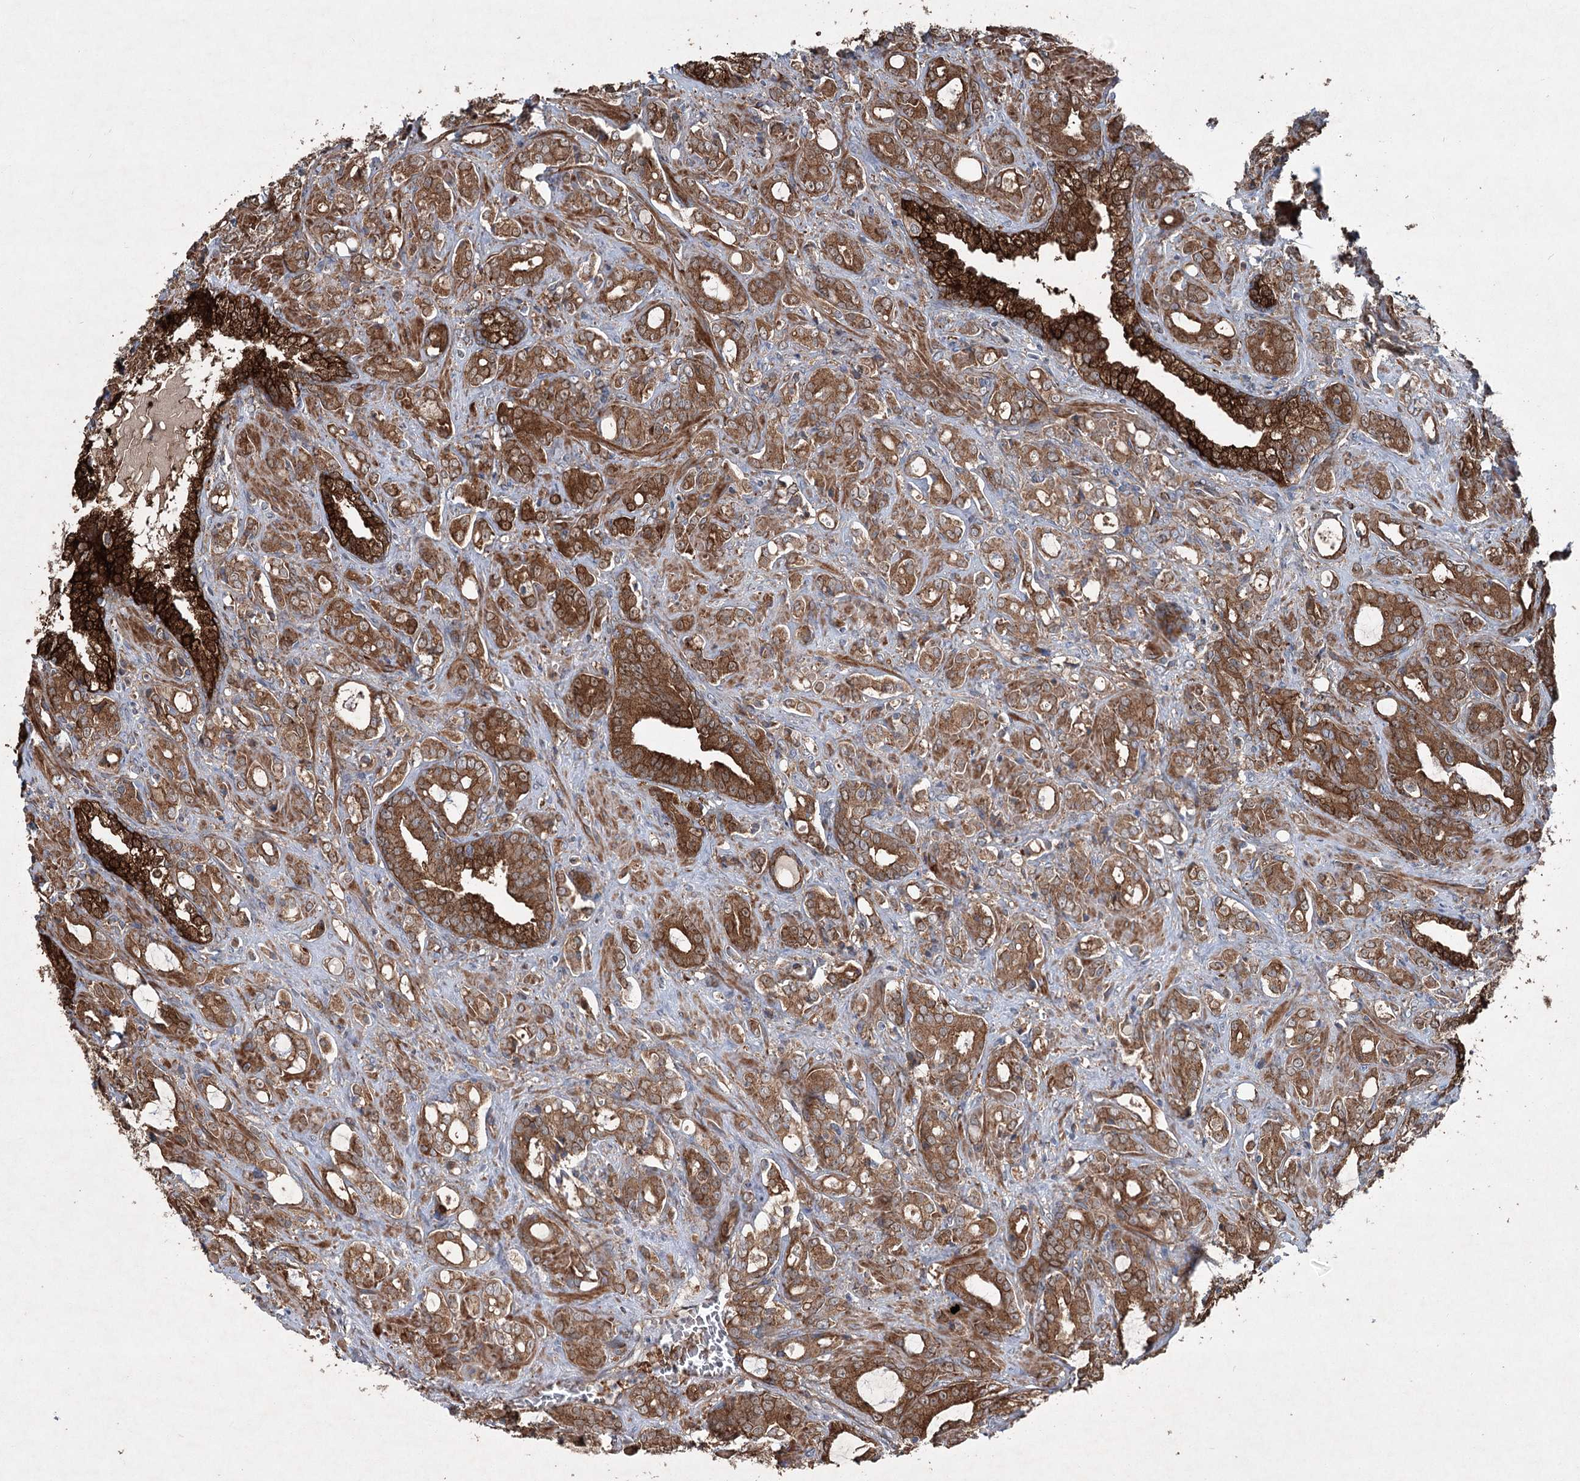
{"staining": {"intensity": "moderate", "quantity": ">75%", "location": "cytoplasmic/membranous"}, "tissue": "prostate cancer", "cell_type": "Tumor cells", "image_type": "cancer", "snomed": [{"axis": "morphology", "description": "Adenocarcinoma, High grade"}, {"axis": "topography", "description": "Prostate"}], "caption": "Immunohistochemical staining of prostate adenocarcinoma (high-grade) reveals medium levels of moderate cytoplasmic/membranous protein expression in approximately >75% of tumor cells.", "gene": "SERINC5", "patient": {"sex": "male", "age": 72}}